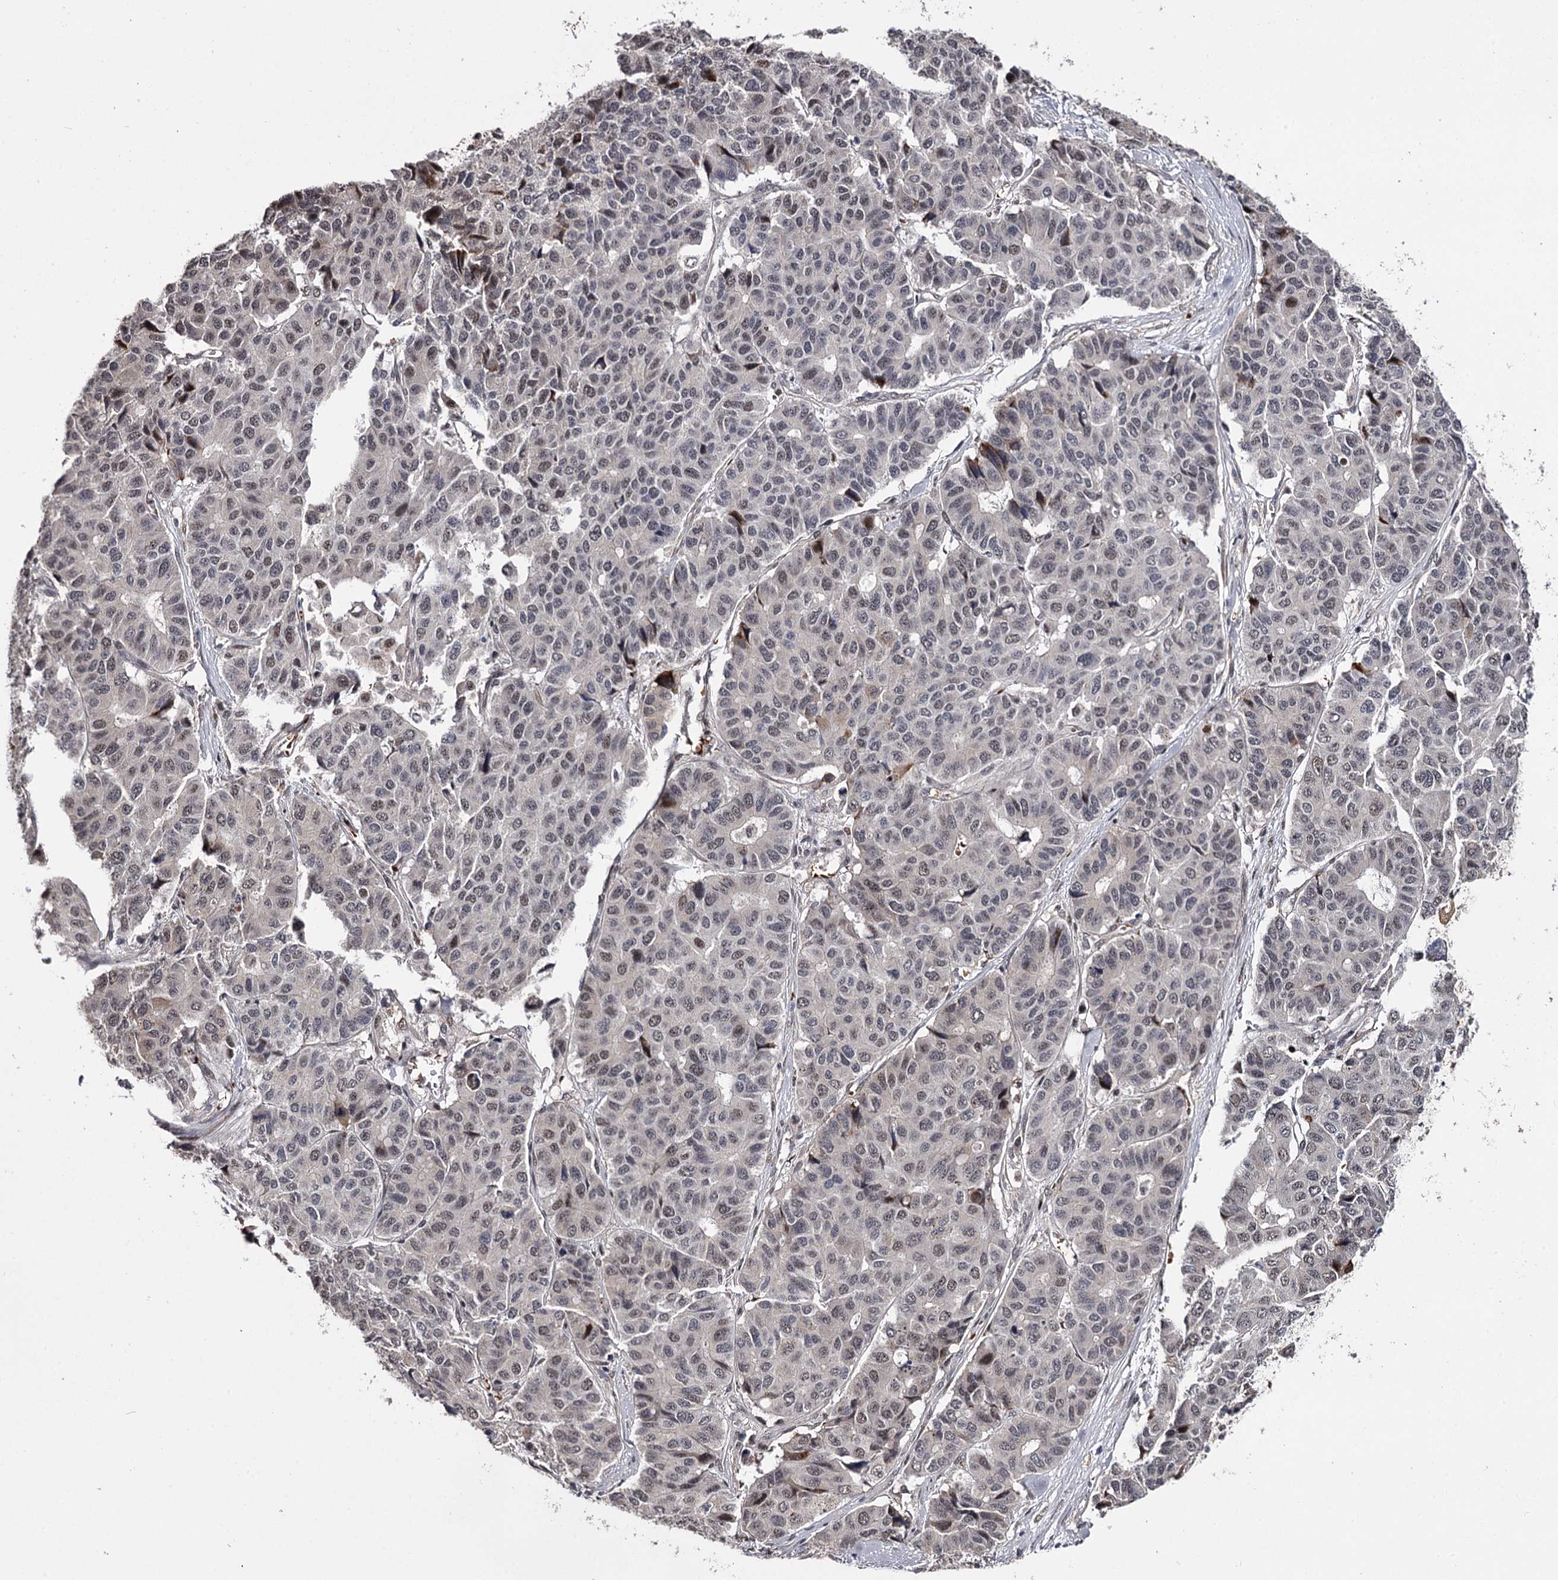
{"staining": {"intensity": "moderate", "quantity": "<25%", "location": "nuclear"}, "tissue": "pancreatic cancer", "cell_type": "Tumor cells", "image_type": "cancer", "snomed": [{"axis": "morphology", "description": "Adenocarcinoma, NOS"}, {"axis": "topography", "description": "Pancreas"}], "caption": "Immunohistochemistry histopathology image of neoplastic tissue: pancreatic adenocarcinoma stained using immunohistochemistry displays low levels of moderate protein expression localized specifically in the nuclear of tumor cells, appearing as a nuclear brown color.", "gene": "RNF44", "patient": {"sex": "male", "age": 50}}